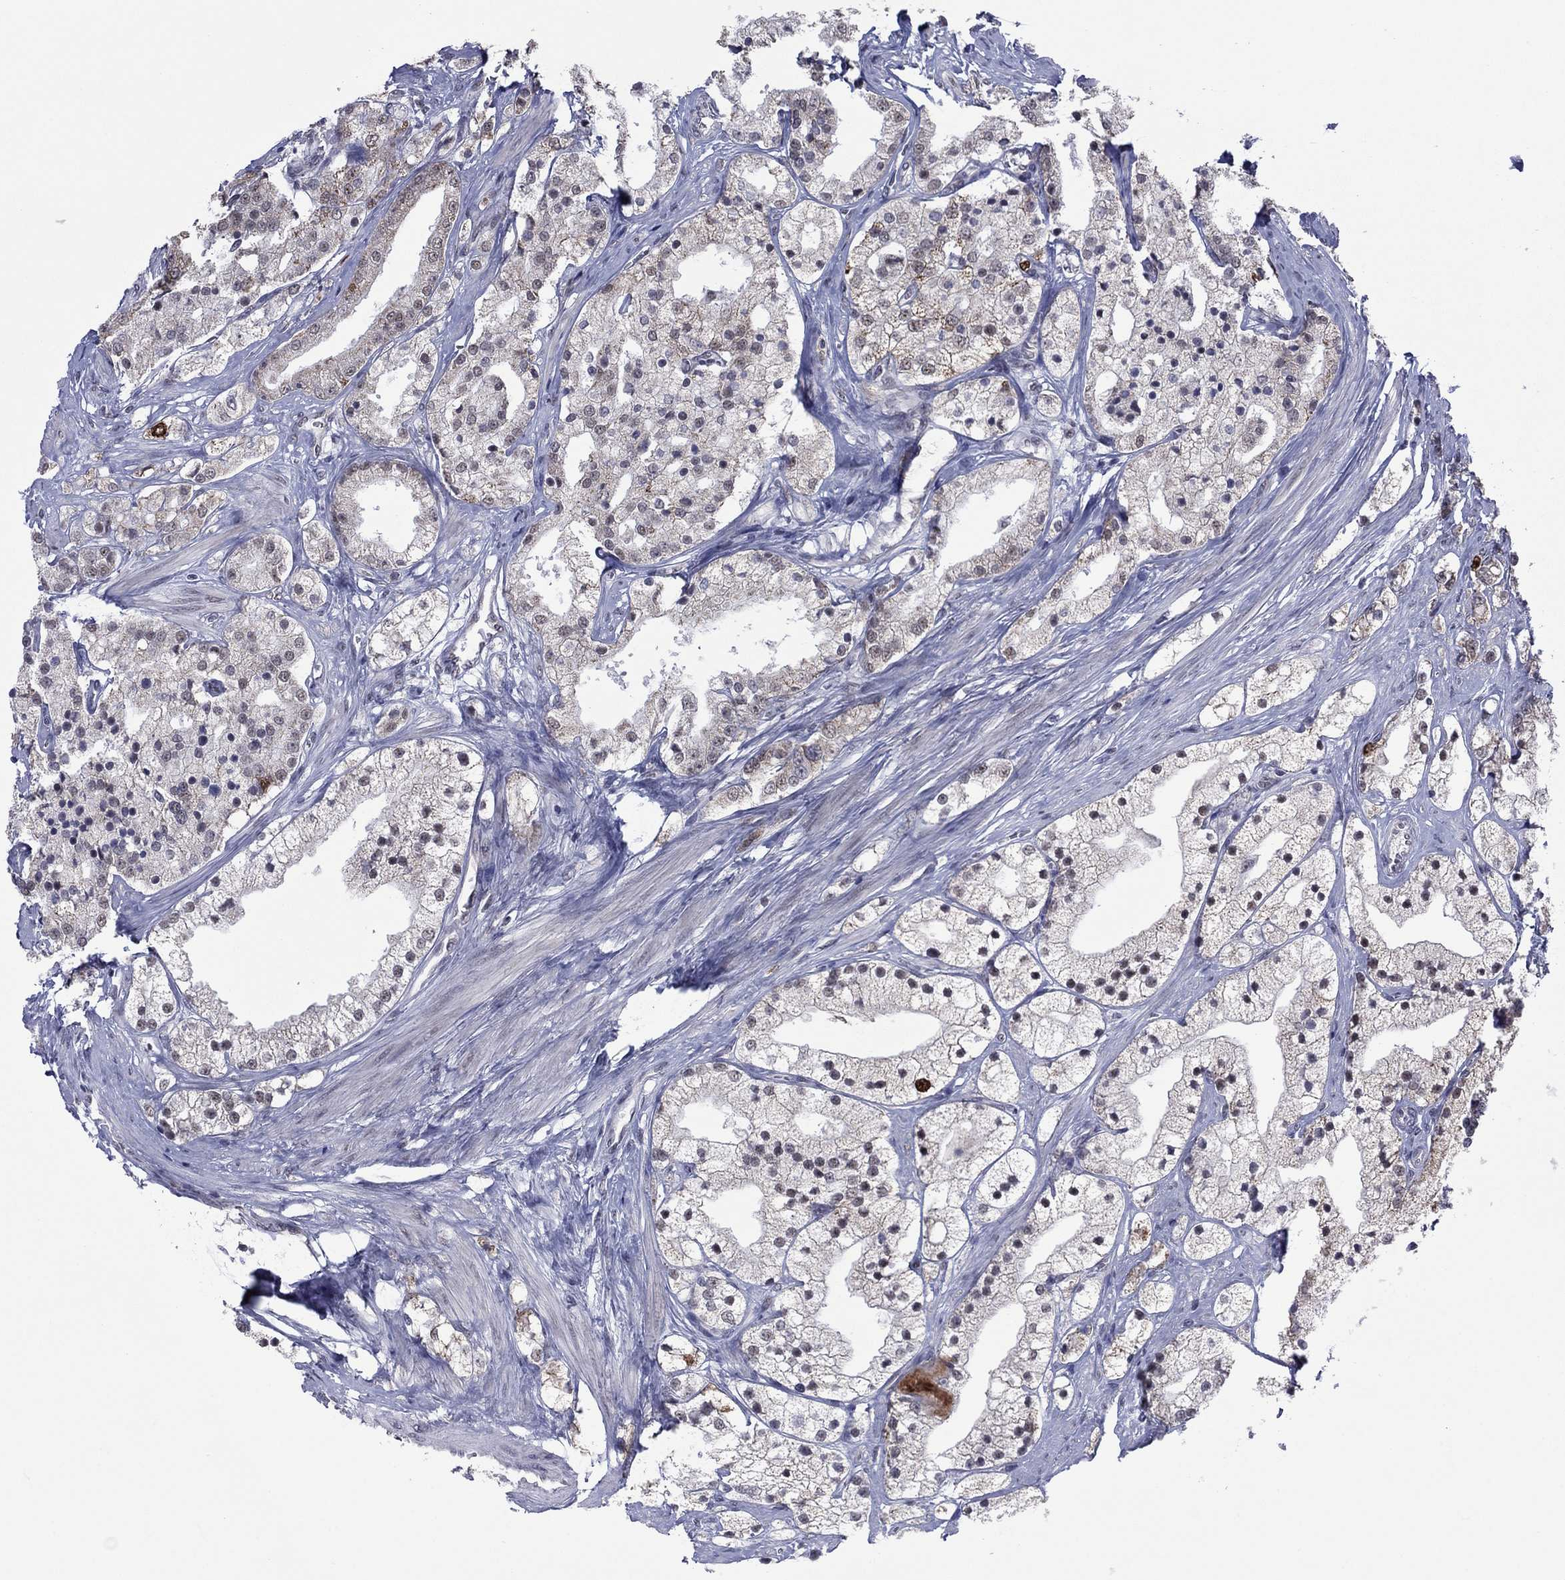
{"staining": {"intensity": "strong", "quantity": "<25%", "location": "nuclear"}, "tissue": "prostate cancer", "cell_type": "Tumor cells", "image_type": "cancer", "snomed": [{"axis": "morphology", "description": "Adenocarcinoma, NOS"}, {"axis": "topography", "description": "Prostate and seminal vesicle, NOS"}, {"axis": "topography", "description": "Prostate"}], "caption": "A histopathology image of human prostate cancer stained for a protein displays strong nuclear brown staining in tumor cells.", "gene": "CDCA5", "patient": {"sex": "male", "age": 67}}